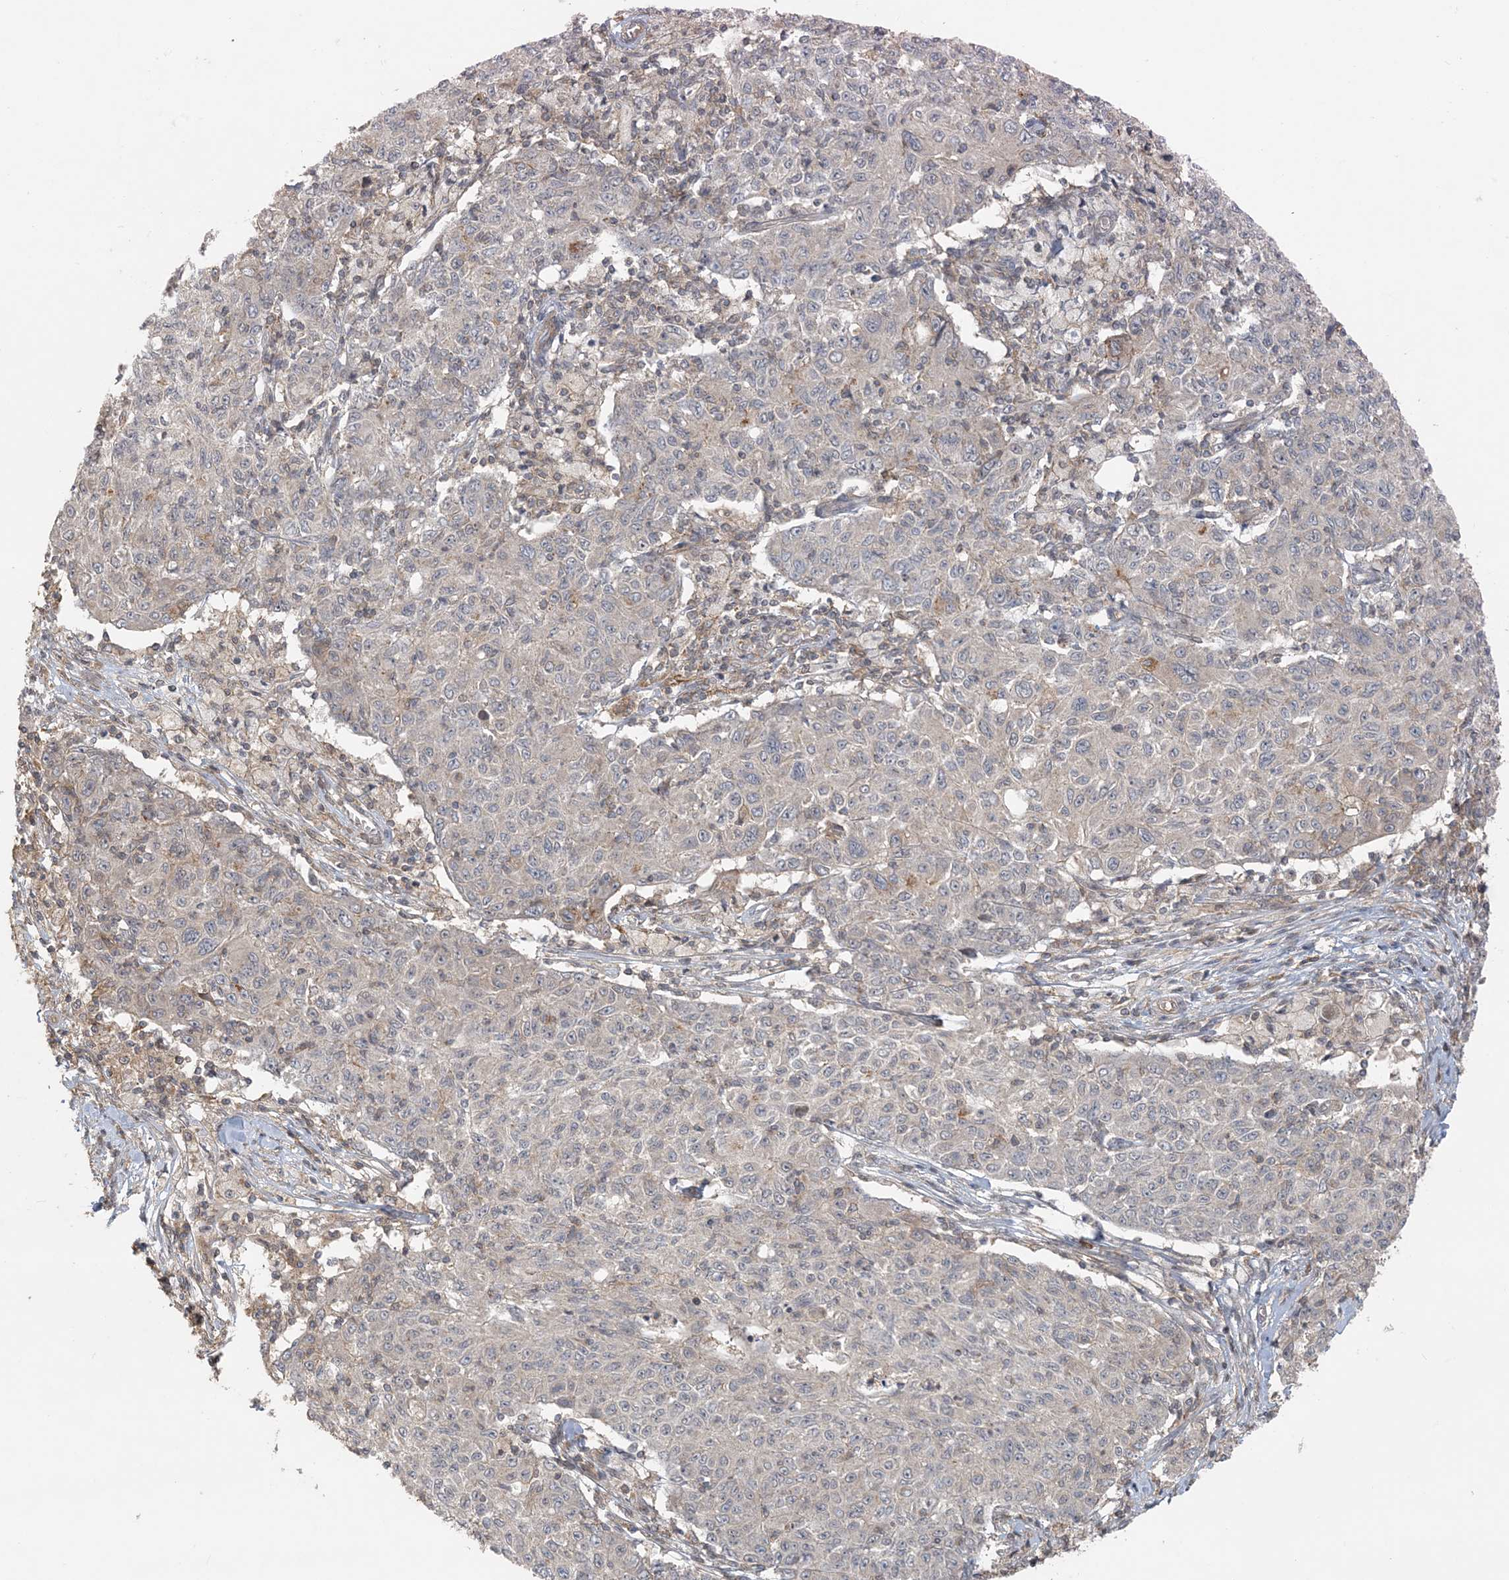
{"staining": {"intensity": "negative", "quantity": "none", "location": "none"}, "tissue": "ovarian cancer", "cell_type": "Tumor cells", "image_type": "cancer", "snomed": [{"axis": "morphology", "description": "Carcinoma, endometroid"}, {"axis": "topography", "description": "Ovary"}], "caption": "Ovarian endometroid carcinoma was stained to show a protein in brown. There is no significant staining in tumor cells. (DAB (3,3'-diaminobenzidine) IHC visualized using brightfield microscopy, high magnification).", "gene": "OBI1", "patient": {"sex": "female", "age": 42}}